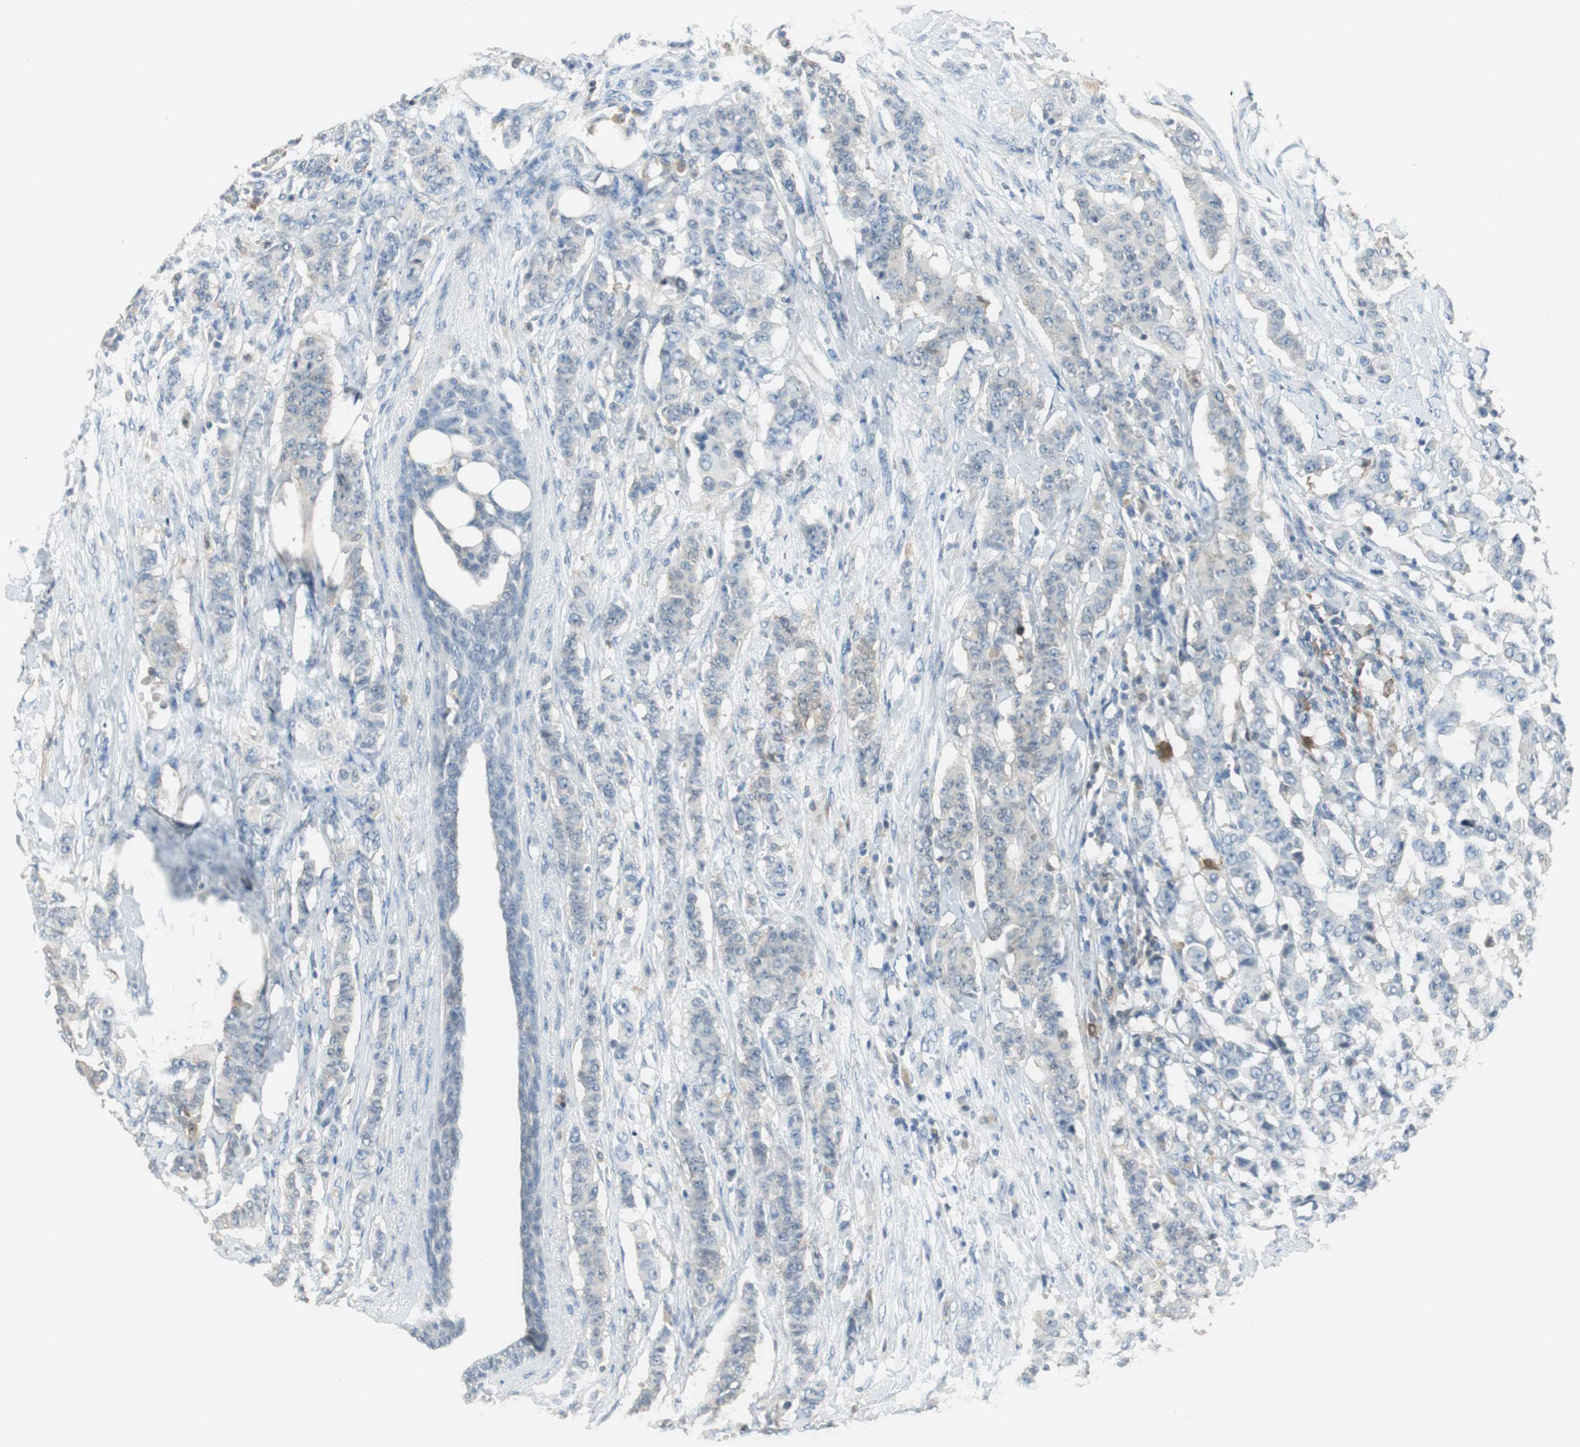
{"staining": {"intensity": "weak", "quantity": "<25%", "location": "cytoplasmic/membranous"}, "tissue": "breast cancer", "cell_type": "Tumor cells", "image_type": "cancer", "snomed": [{"axis": "morphology", "description": "Duct carcinoma"}, {"axis": "topography", "description": "Breast"}], "caption": "IHC histopathology image of human breast cancer (intraductal carcinoma) stained for a protein (brown), which demonstrates no staining in tumor cells. The staining is performed using DAB brown chromogen with nuclei counter-stained in using hematoxylin.", "gene": "MSTO1", "patient": {"sex": "female", "age": 40}}